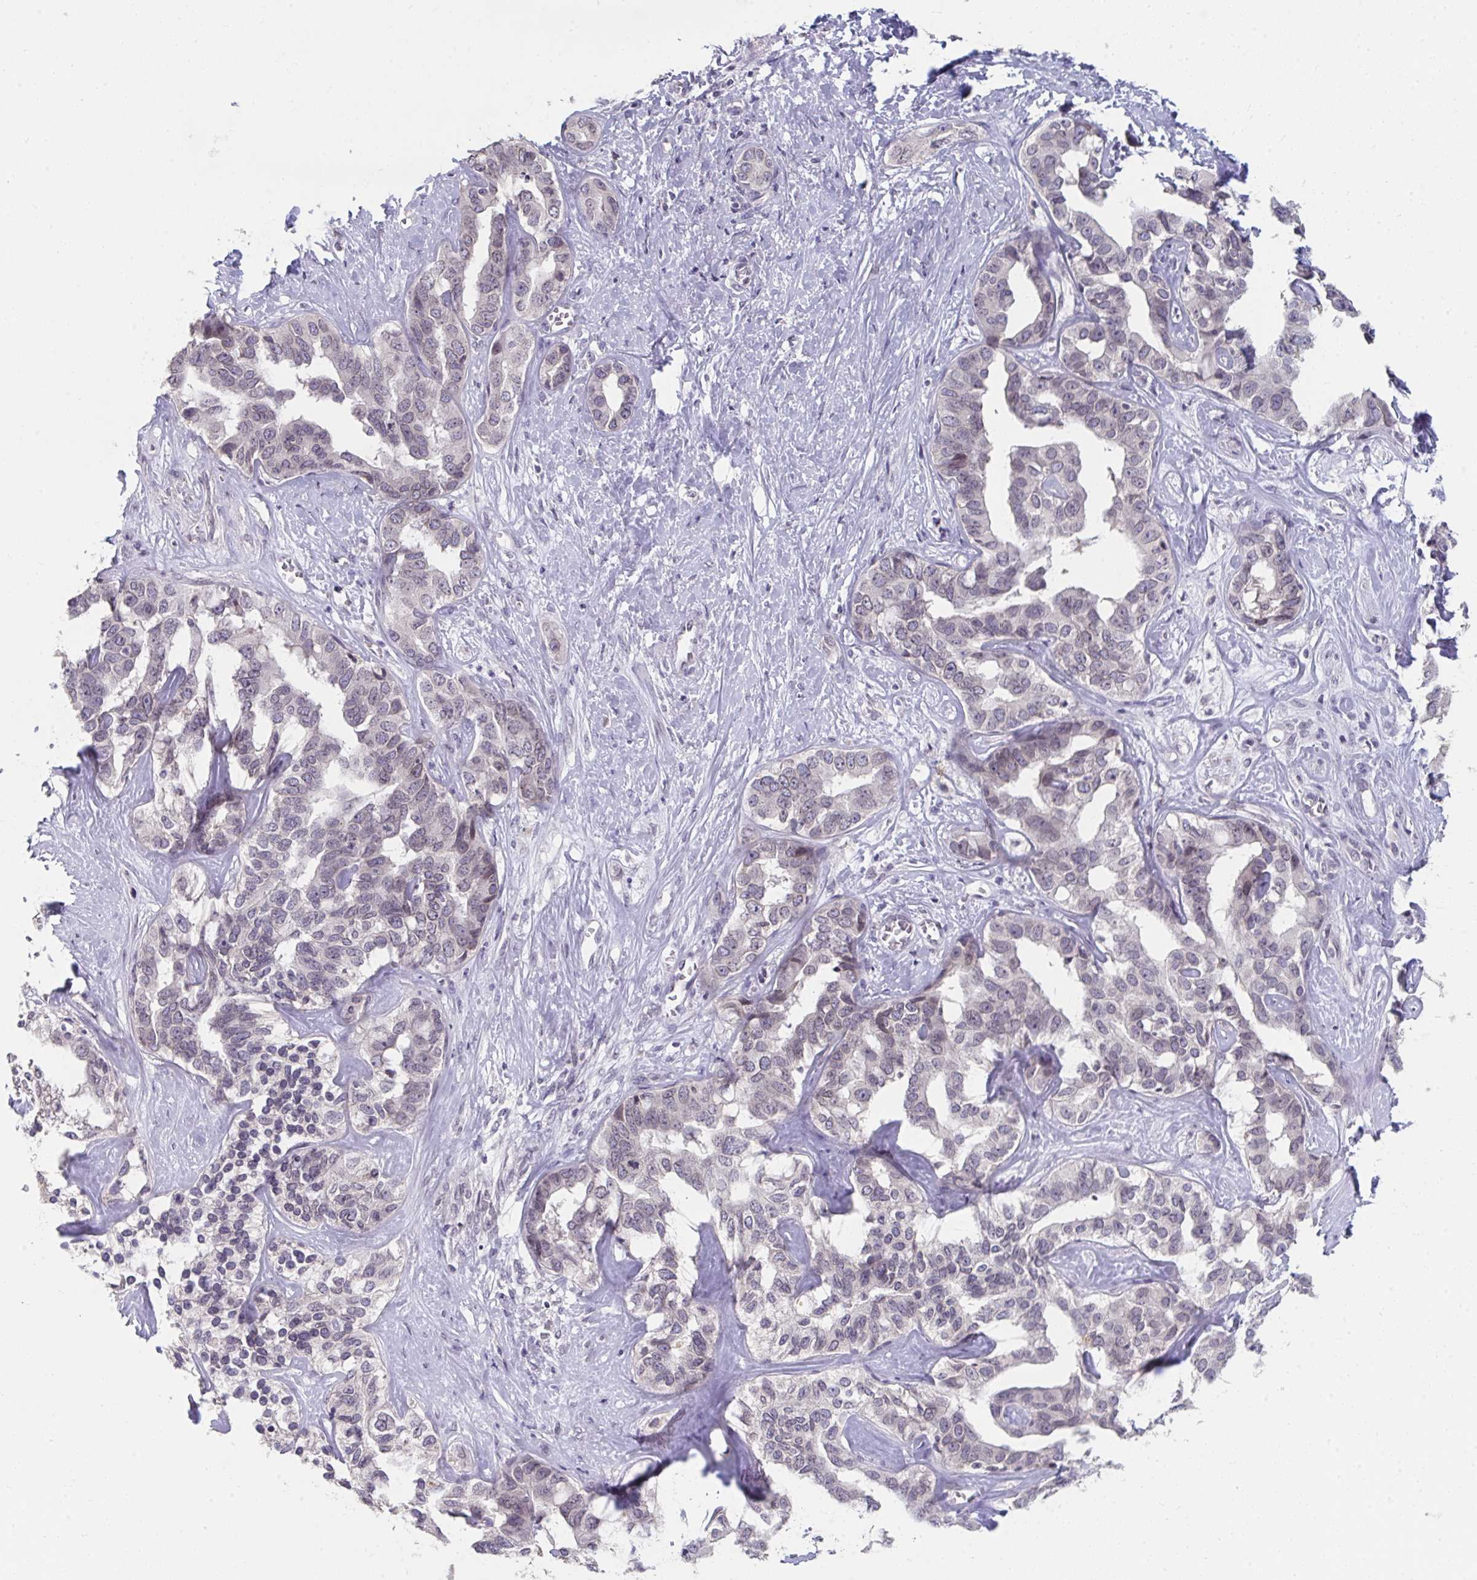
{"staining": {"intensity": "negative", "quantity": "none", "location": "none"}, "tissue": "liver cancer", "cell_type": "Tumor cells", "image_type": "cancer", "snomed": [{"axis": "morphology", "description": "Cholangiocarcinoma"}, {"axis": "topography", "description": "Liver"}], "caption": "This is an immunohistochemistry (IHC) image of human cholangiocarcinoma (liver). There is no expression in tumor cells.", "gene": "NUP133", "patient": {"sex": "male", "age": 59}}